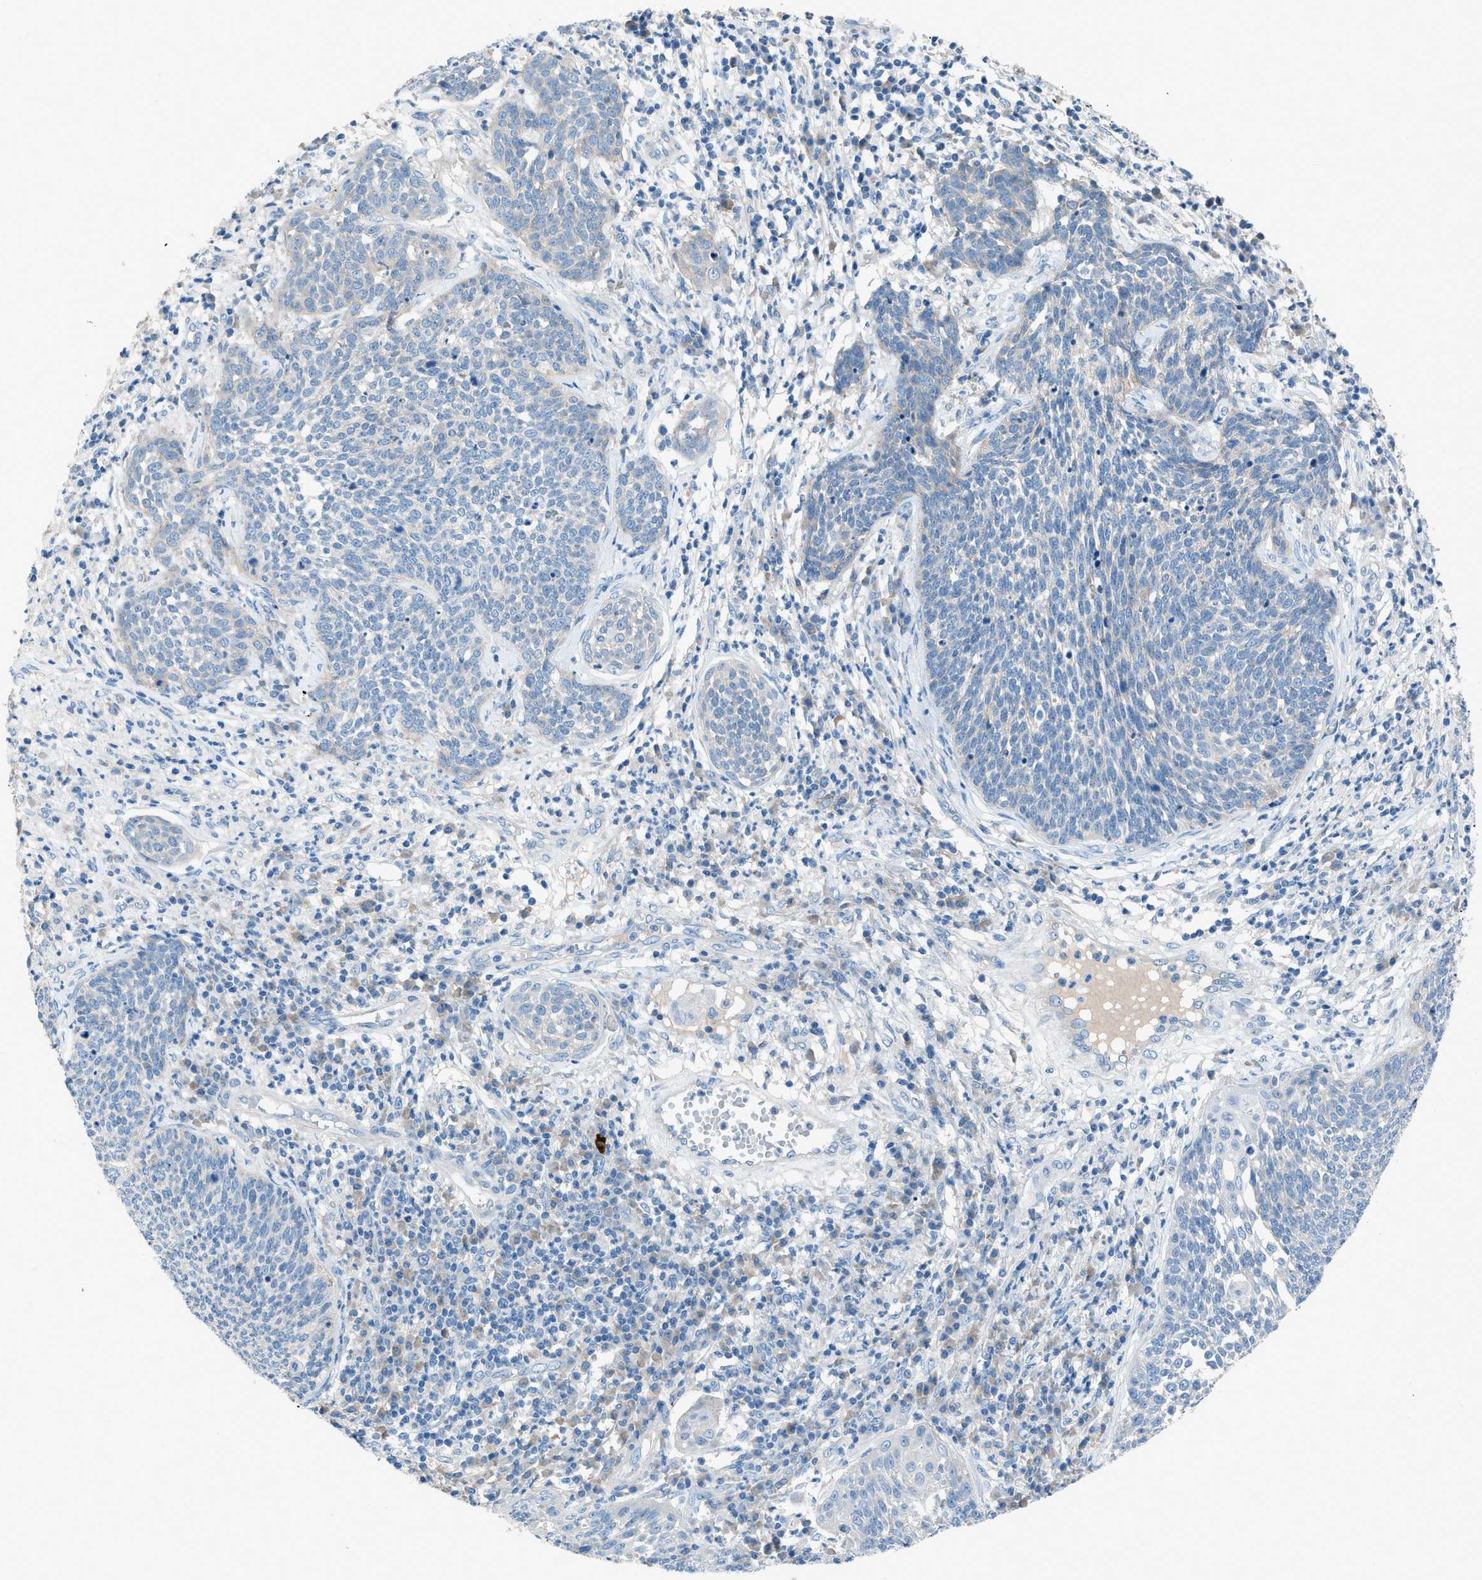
{"staining": {"intensity": "negative", "quantity": "none", "location": "none"}, "tissue": "cervical cancer", "cell_type": "Tumor cells", "image_type": "cancer", "snomed": [{"axis": "morphology", "description": "Squamous cell carcinoma, NOS"}, {"axis": "topography", "description": "Cervix"}], "caption": "A high-resolution histopathology image shows IHC staining of squamous cell carcinoma (cervical), which reveals no significant staining in tumor cells.", "gene": "C5AR2", "patient": {"sex": "female", "age": 34}}